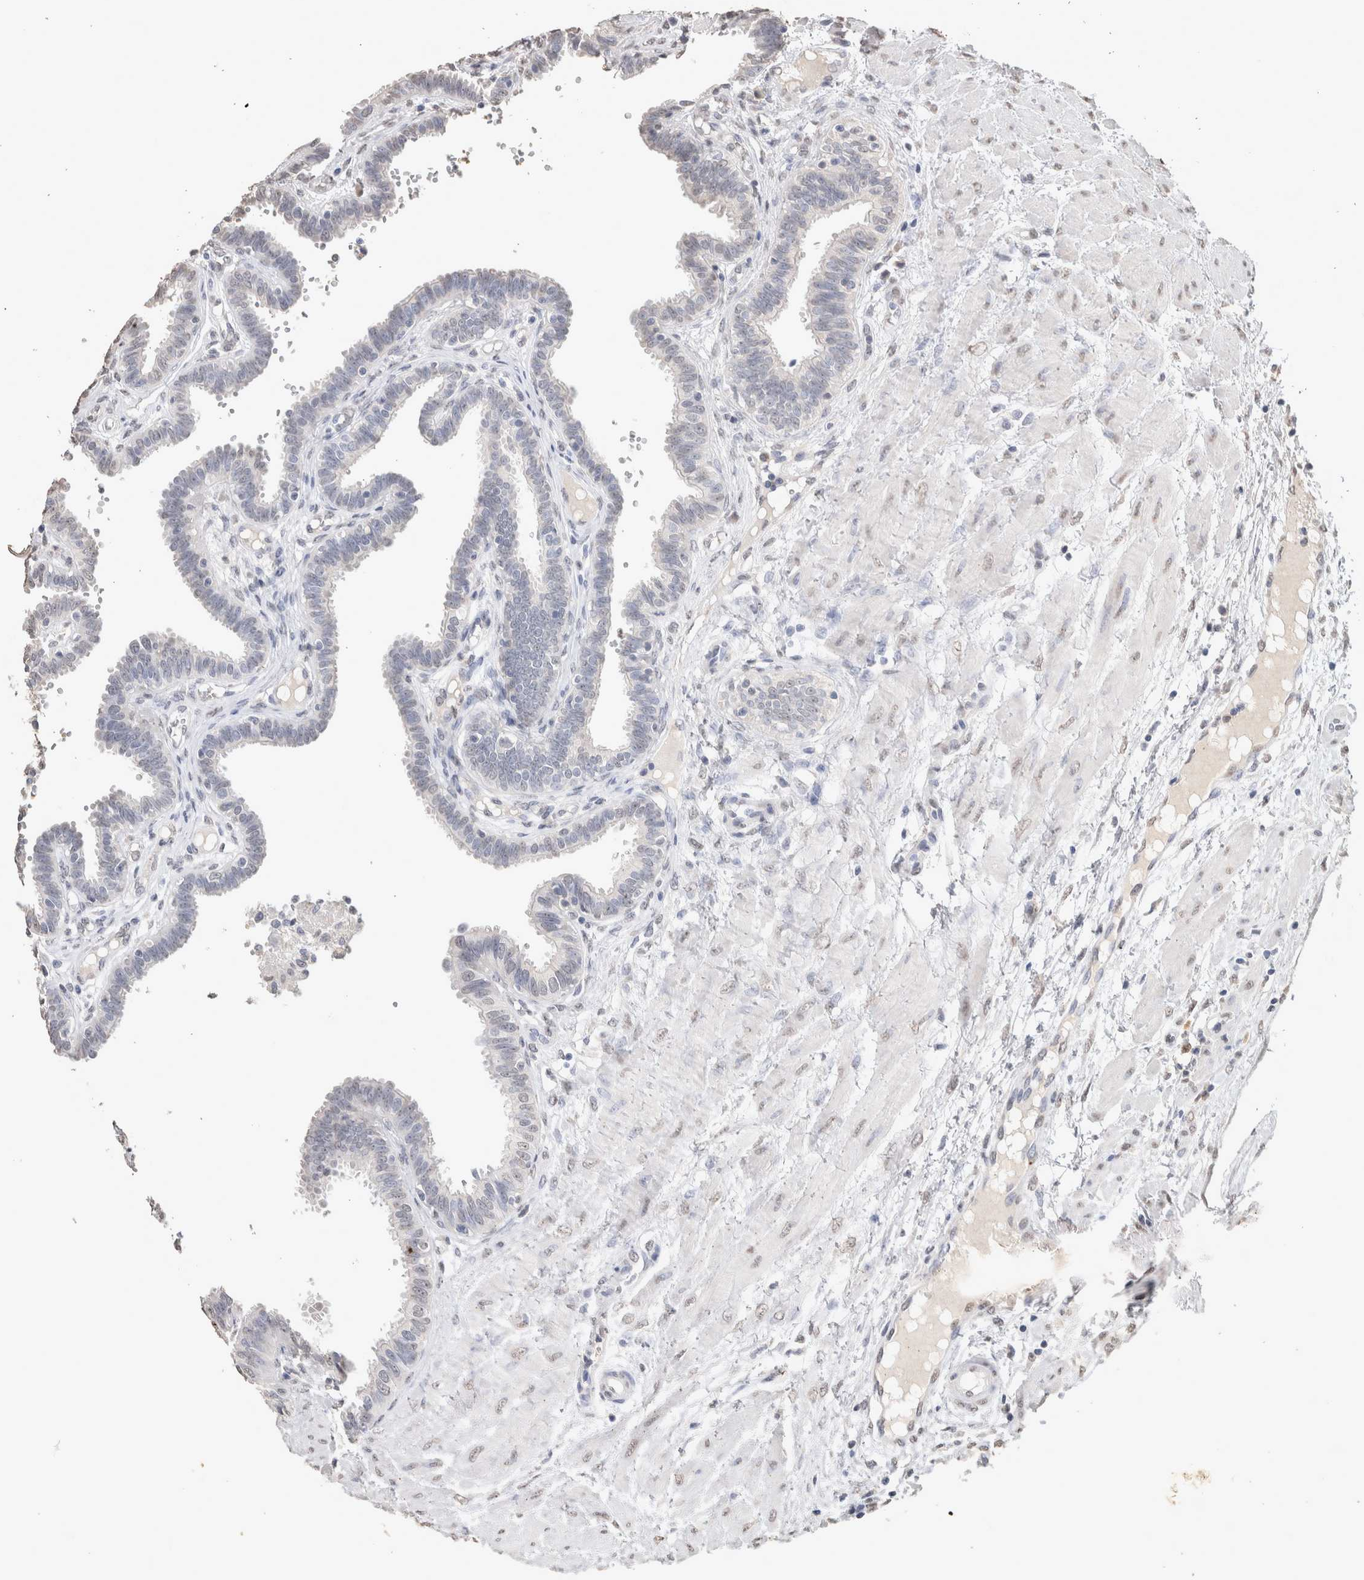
{"staining": {"intensity": "negative", "quantity": "none", "location": "none"}, "tissue": "fallopian tube", "cell_type": "Glandular cells", "image_type": "normal", "snomed": [{"axis": "morphology", "description": "Normal tissue, NOS"}, {"axis": "topography", "description": "Fallopian tube"}], "caption": "High power microscopy image of an immunohistochemistry (IHC) image of benign fallopian tube, revealing no significant expression in glandular cells. Nuclei are stained in blue.", "gene": "LGALS2", "patient": {"sex": "female", "age": 32}}